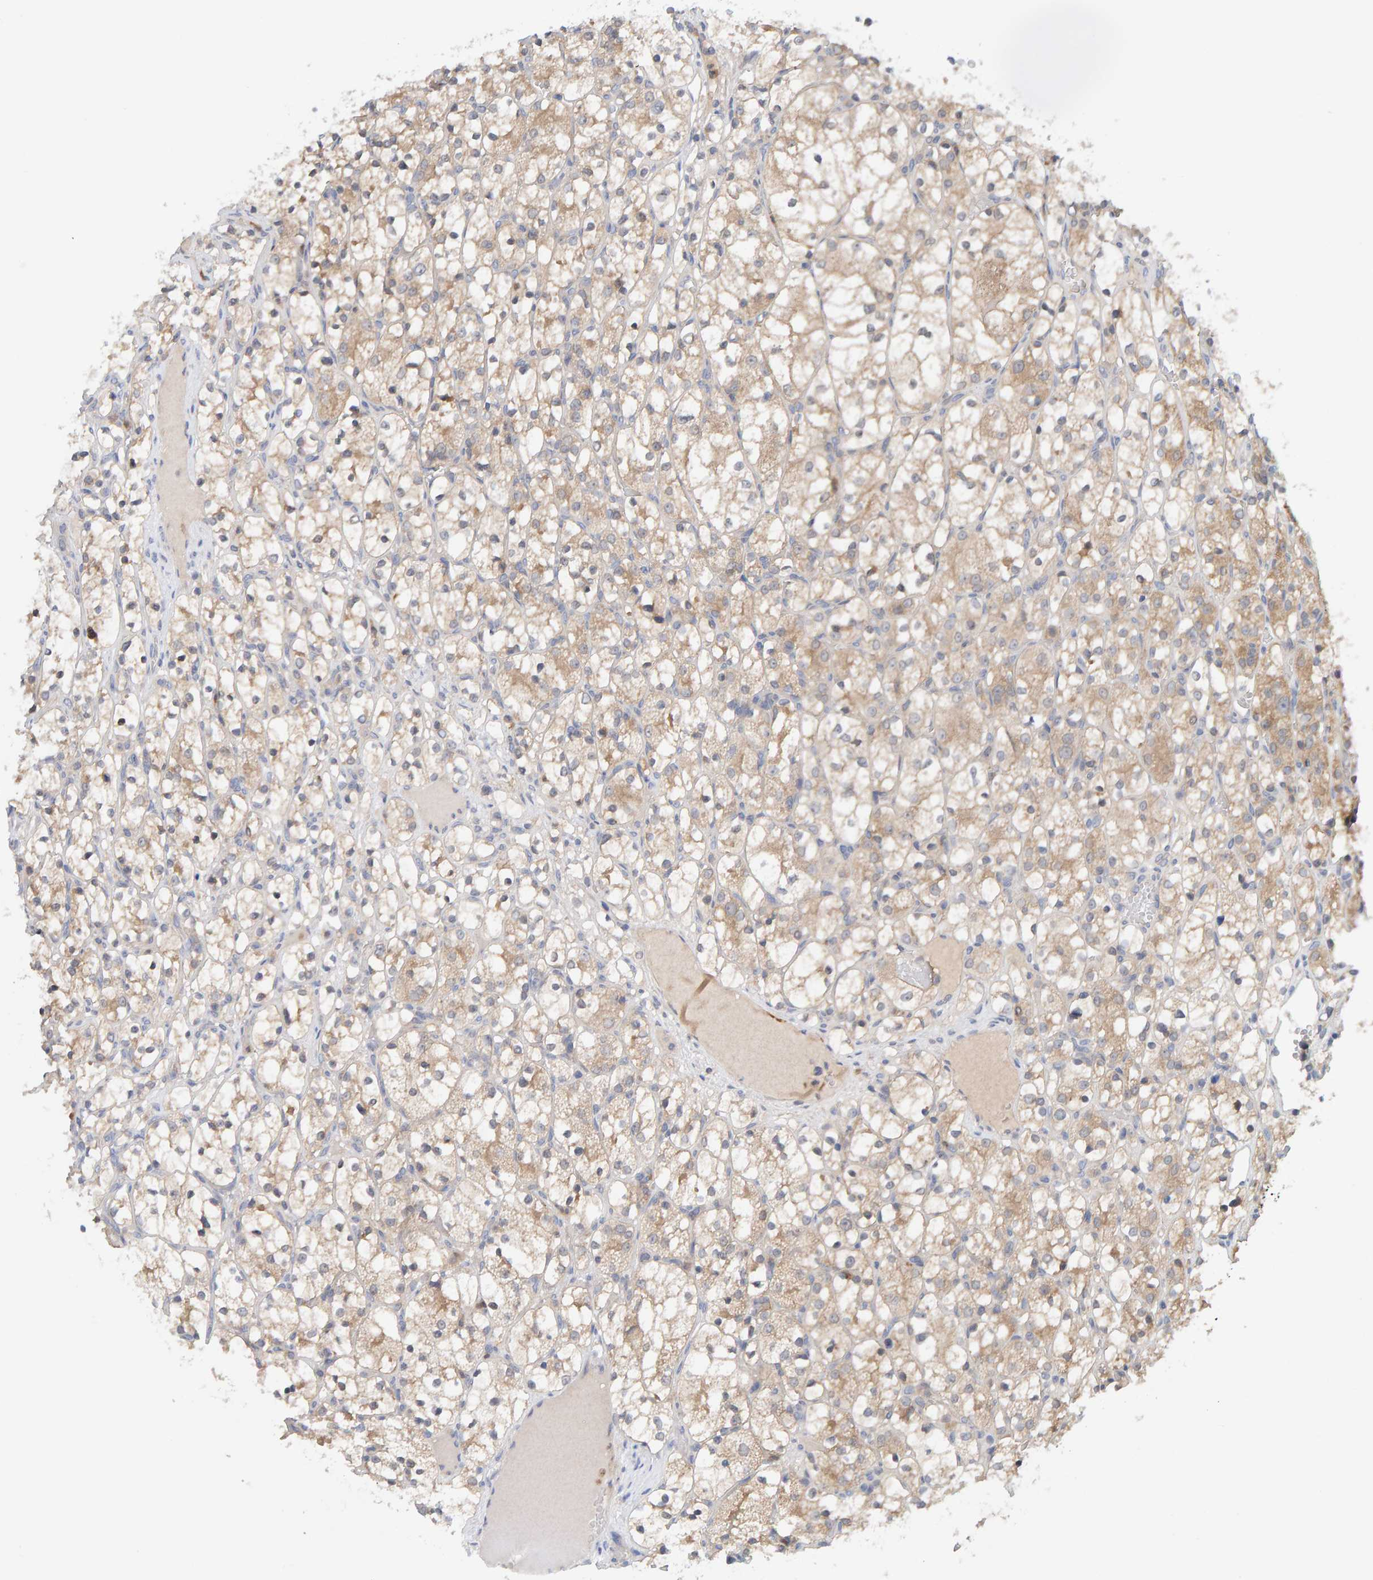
{"staining": {"intensity": "weak", "quantity": "25%-75%", "location": "cytoplasmic/membranous"}, "tissue": "renal cancer", "cell_type": "Tumor cells", "image_type": "cancer", "snomed": [{"axis": "morphology", "description": "Adenocarcinoma, NOS"}, {"axis": "topography", "description": "Kidney"}], "caption": "High-magnification brightfield microscopy of adenocarcinoma (renal) stained with DAB (3,3'-diaminobenzidine) (brown) and counterstained with hematoxylin (blue). tumor cells exhibit weak cytoplasmic/membranous positivity is present in about25%-75% of cells.", "gene": "TATDN1", "patient": {"sex": "female", "age": 69}}